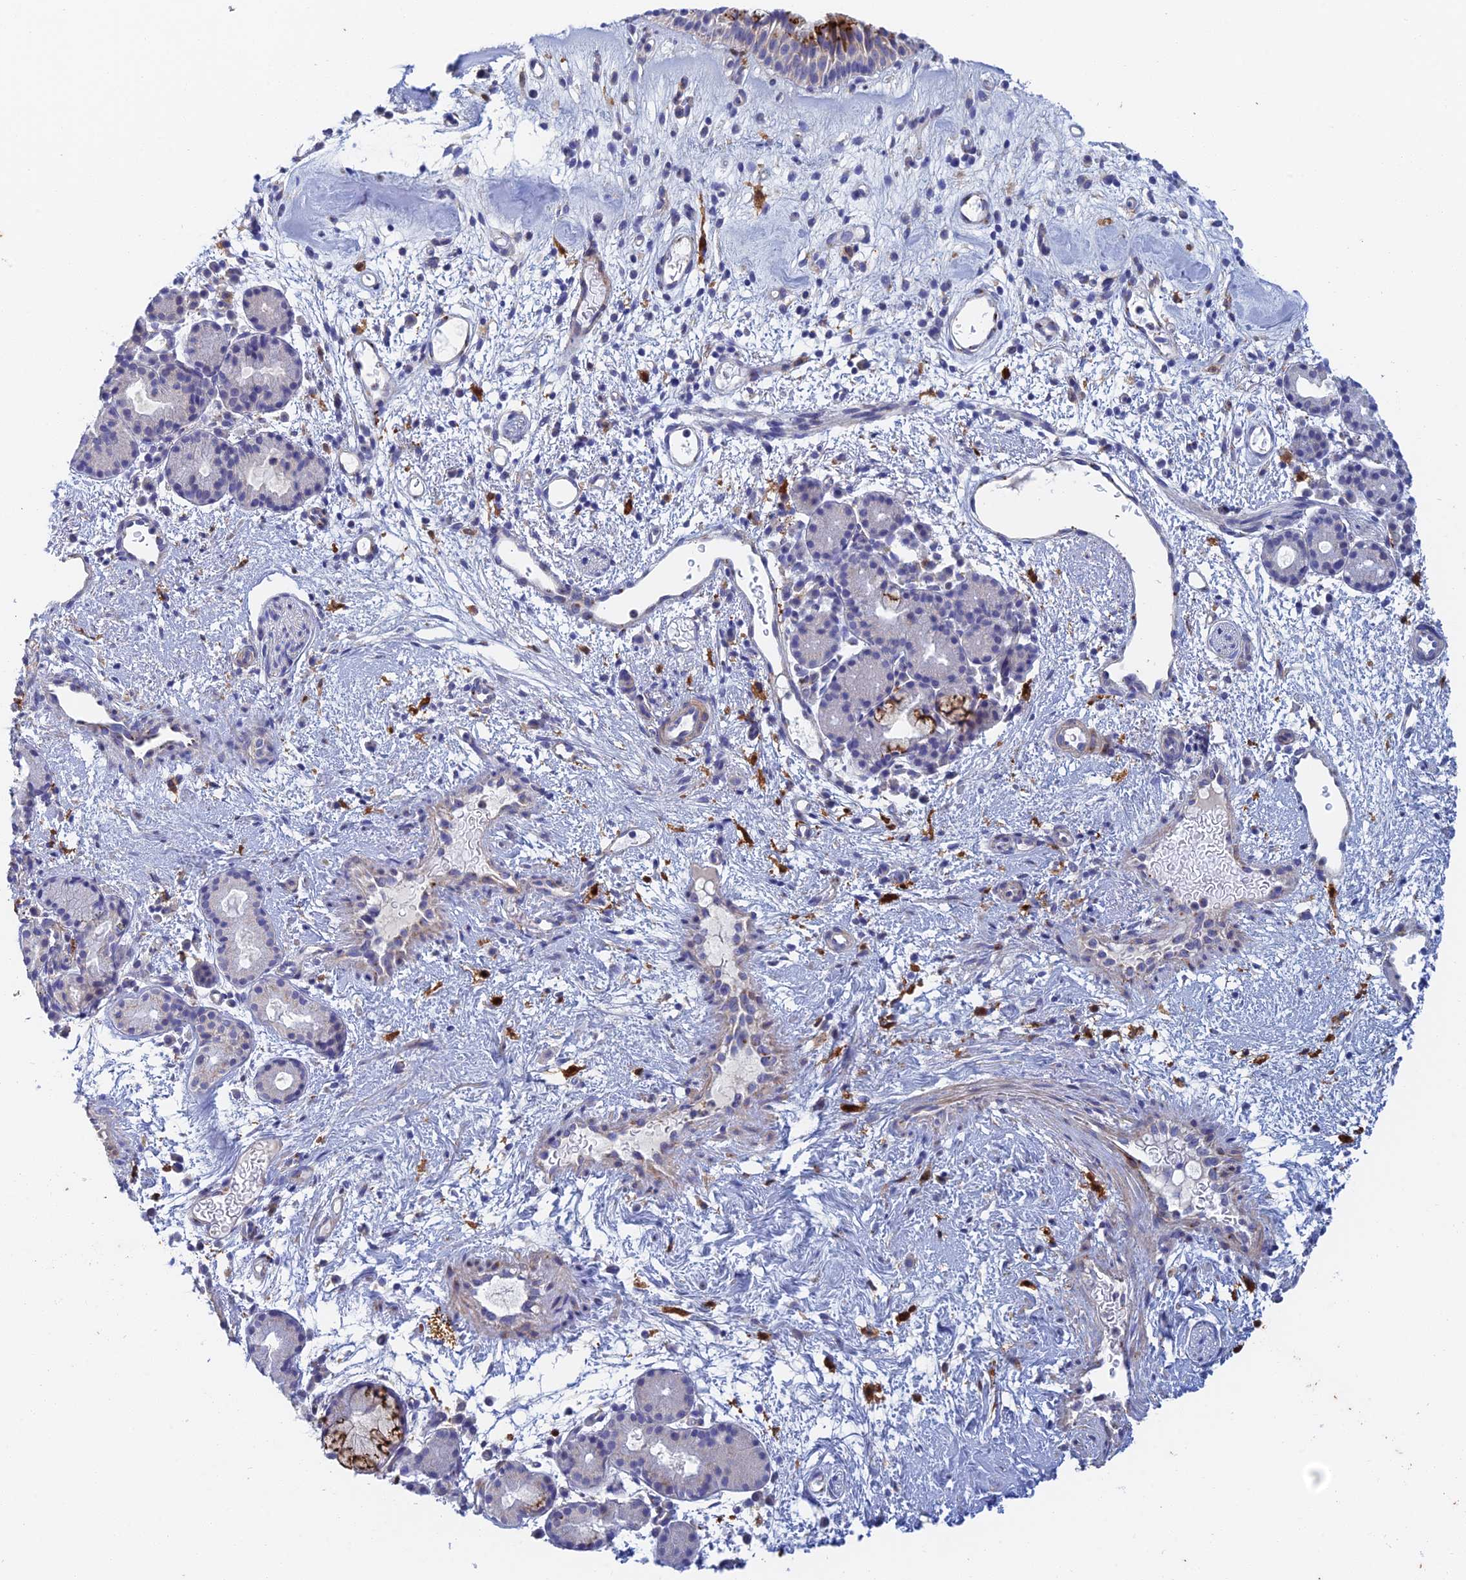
{"staining": {"intensity": "strong", "quantity": "25%-75%", "location": "cytoplasmic/membranous"}, "tissue": "nasopharynx", "cell_type": "Respiratory epithelial cells", "image_type": "normal", "snomed": [{"axis": "morphology", "description": "Normal tissue, NOS"}, {"axis": "topography", "description": "Nasopharynx"}], "caption": "A brown stain highlights strong cytoplasmic/membranous positivity of a protein in respiratory epithelial cells of normal human nasopharynx.", "gene": "SLC24A3", "patient": {"sex": "male", "age": 82}}